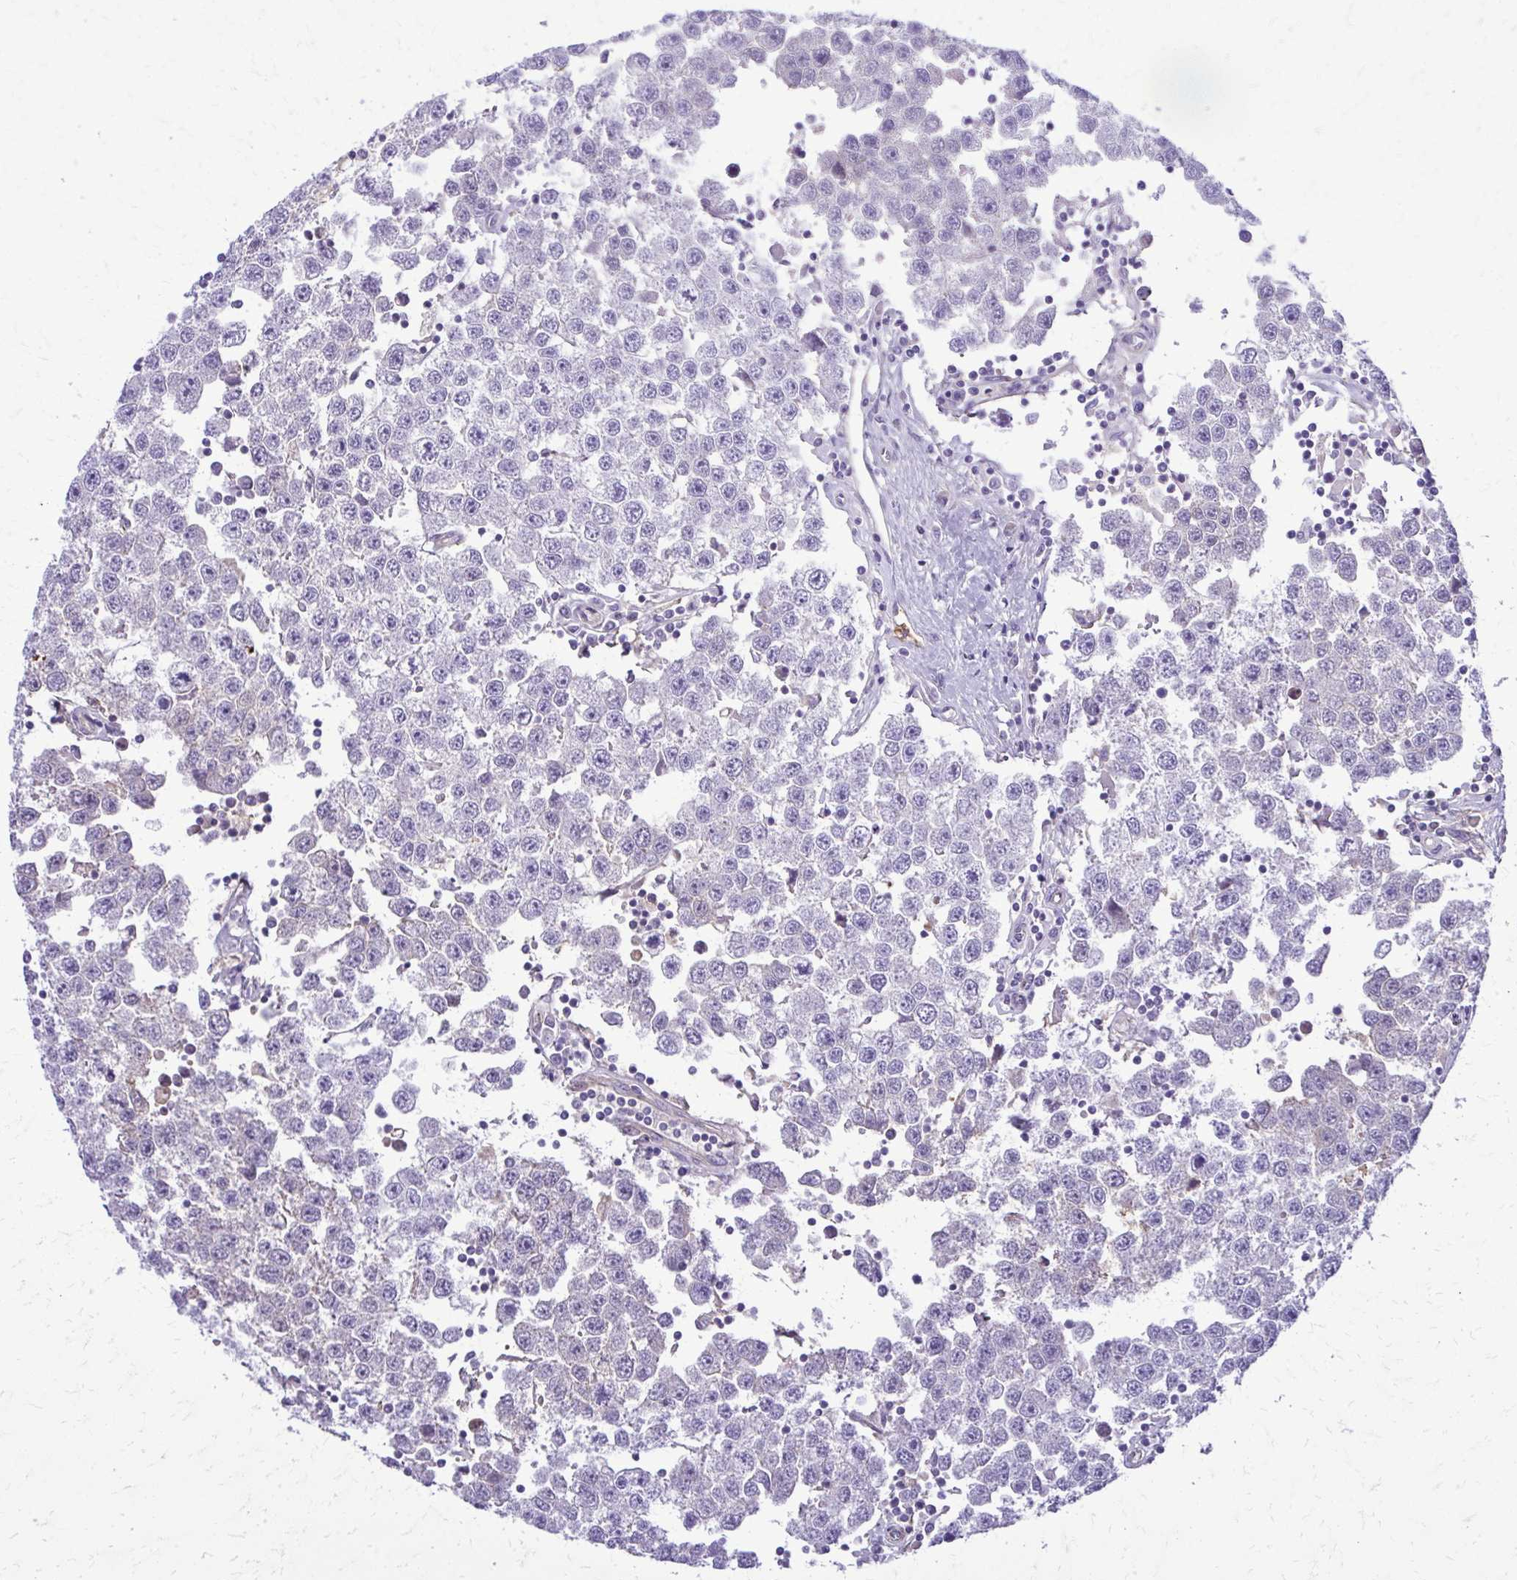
{"staining": {"intensity": "negative", "quantity": "none", "location": "none"}, "tissue": "testis cancer", "cell_type": "Tumor cells", "image_type": "cancer", "snomed": [{"axis": "morphology", "description": "Seminoma, NOS"}, {"axis": "topography", "description": "Testis"}], "caption": "Immunohistochemical staining of human testis cancer demonstrates no significant expression in tumor cells.", "gene": "RUNDC3B", "patient": {"sex": "male", "age": 34}}